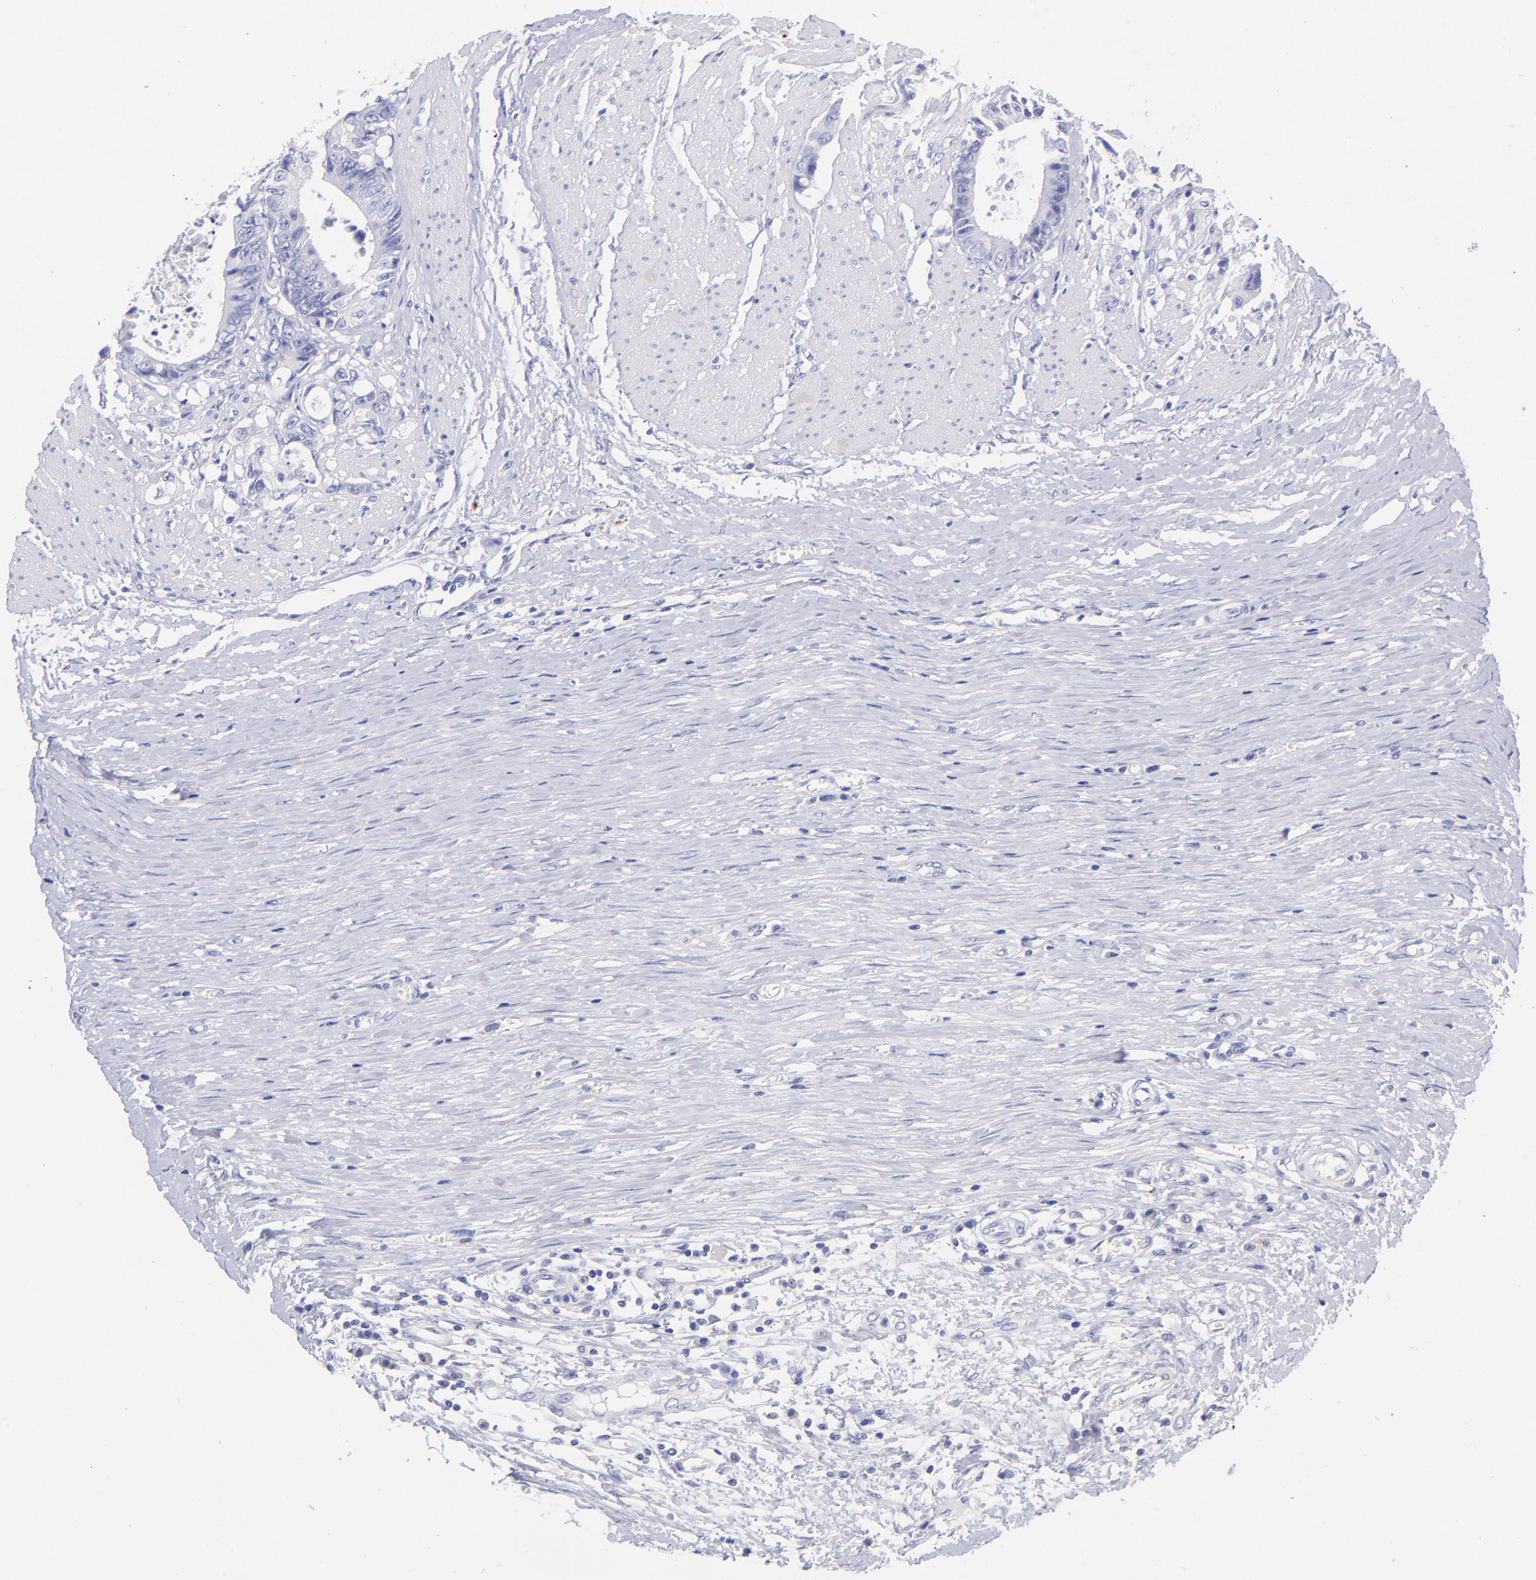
{"staining": {"intensity": "negative", "quantity": "none", "location": "none"}, "tissue": "colorectal cancer", "cell_type": "Tumor cells", "image_type": "cancer", "snomed": [{"axis": "morphology", "description": "Adenocarcinoma, NOS"}, {"axis": "topography", "description": "Rectum"}], "caption": "This is an immunohistochemistry micrograph of human adenocarcinoma (colorectal). There is no expression in tumor cells.", "gene": "RAB3B", "patient": {"sex": "male", "age": 77}}